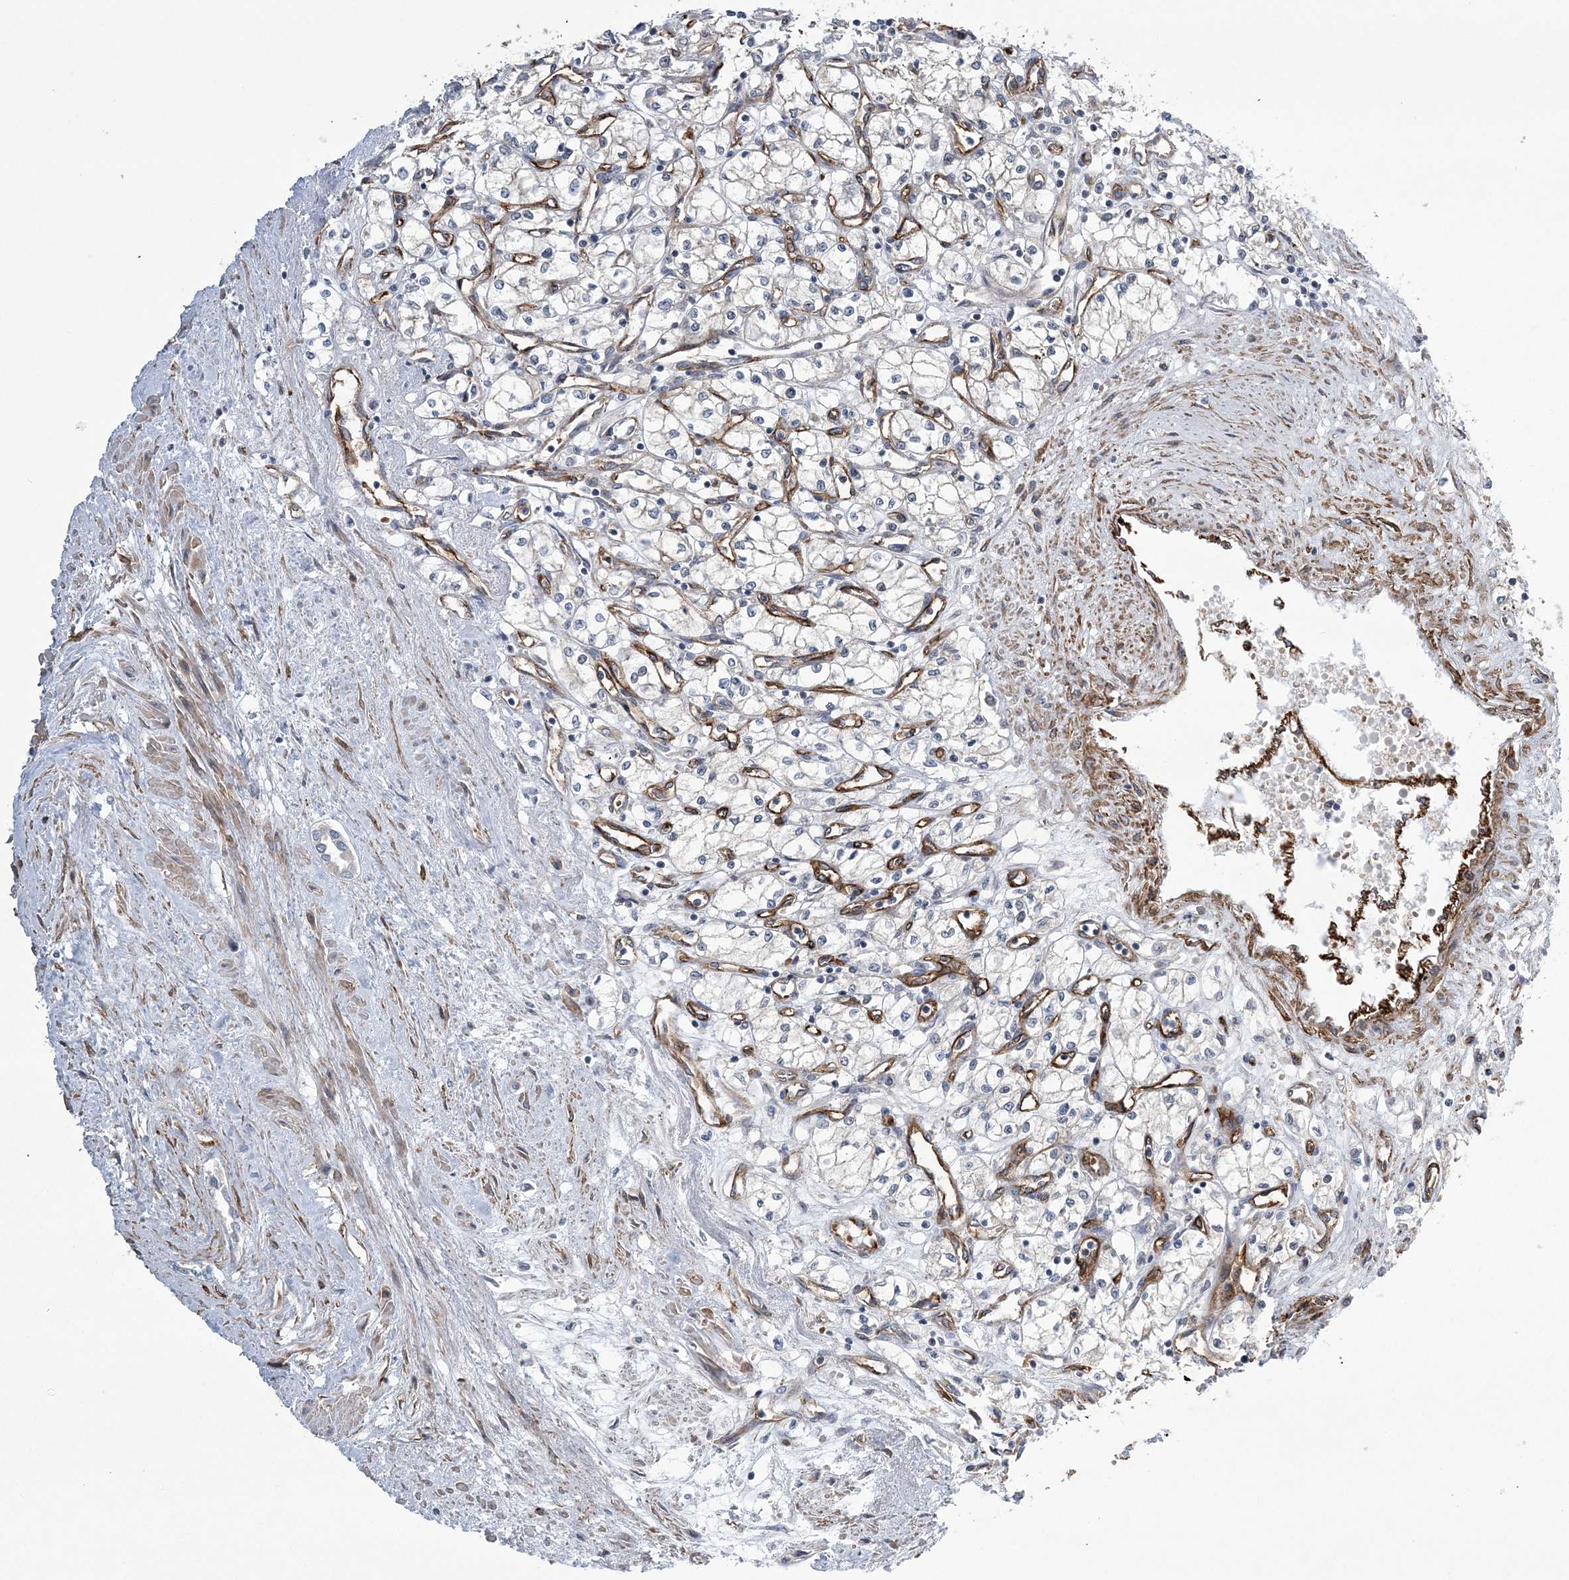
{"staining": {"intensity": "negative", "quantity": "none", "location": "none"}, "tissue": "renal cancer", "cell_type": "Tumor cells", "image_type": "cancer", "snomed": [{"axis": "morphology", "description": "Adenocarcinoma, NOS"}, {"axis": "topography", "description": "Kidney"}], "caption": "Immunohistochemistry histopathology image of renal cancer (adenocarcinoma) stained for a protein (brown), which shows no expression in tumor cells.", "gene": "CALN1", "patient": {"sex": "male", "age": 59}}